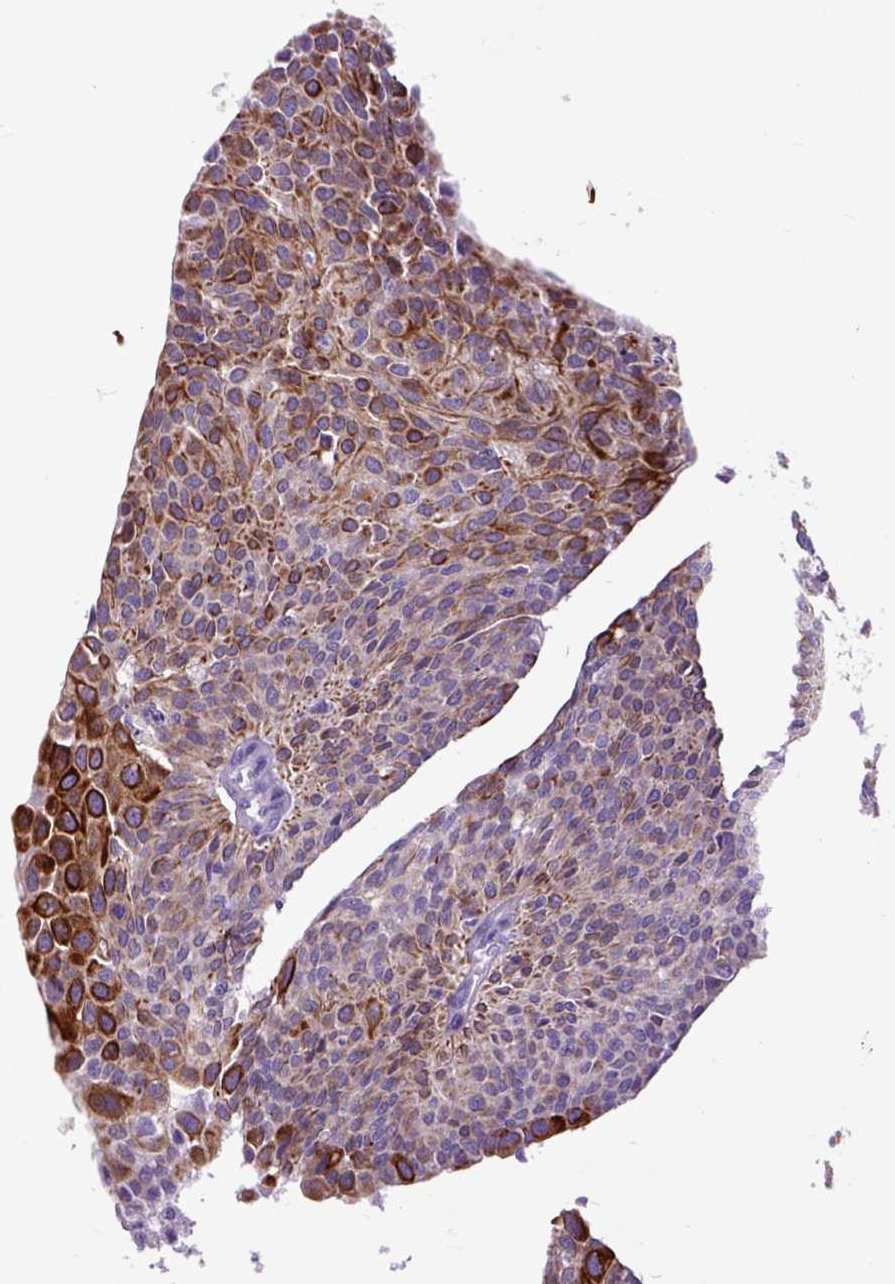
{"staining": {"intensity": "moderate", "quantity": "25%-75%", "location": "cytoplasmic/membranous"}, "tissue": "urothelial cancer", "cell_type": "Tumor cells", "image_type": "cancer", "snomed": [{"axis": "morphology", "description": "Urothelial carcinoma, NOS"}, {"axis": "topography", "description": "Urinary bladder"}], "caption": "Transitional cell carcinoma tissue displays moderate cytoplasmic/membranous staining in about 25%-75% of tumor cells, visualized by immunohistochemistry.", "gene": "RAB25", "patient": {"sex": "male", "age": 55}}